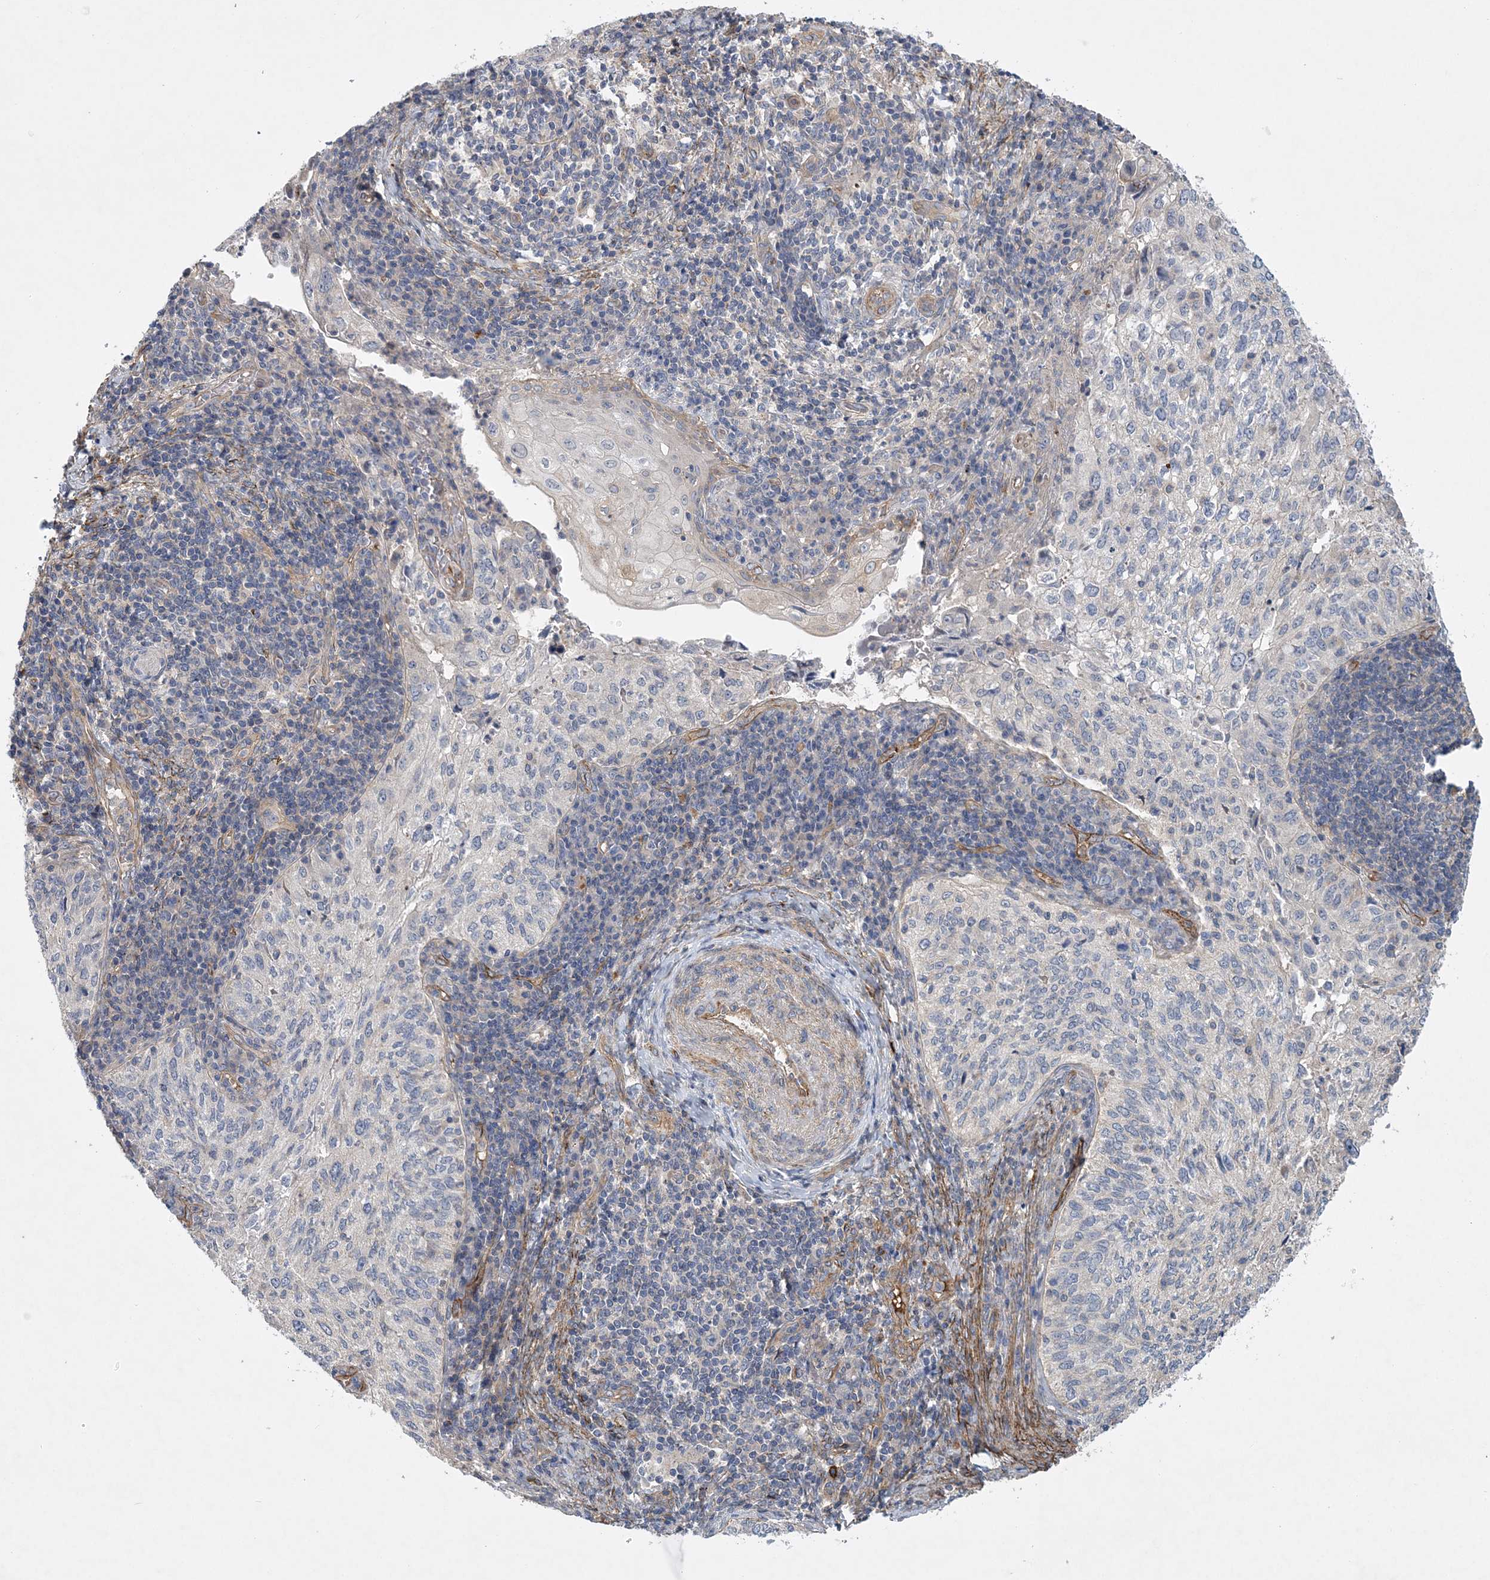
{"staining": {"intensity": "negative", "quantity": "none", "location": "none"}, "tissue": "cervical cancer", "cell_type": "Tumor cells", "image_type": "cancer", "snomed": [{"axis": "morphology", "description": "Squamous cell carcinoma, NOS"}, {"axis": "topography", "description": "Cervix"}], "caption": "A high-resolution histopathology image shows immunohistochemistry (IHC) staining of squamous cell carcinoma (cervical), which demonstrates no significant positivity in tumor cells. (Stains: DAB IHC with hematoxylin counter stain, Microscopy: brightfield microscopy at high magnification).", "gene": "CALN1", "patient": {"sex": "female", "age": 30}}